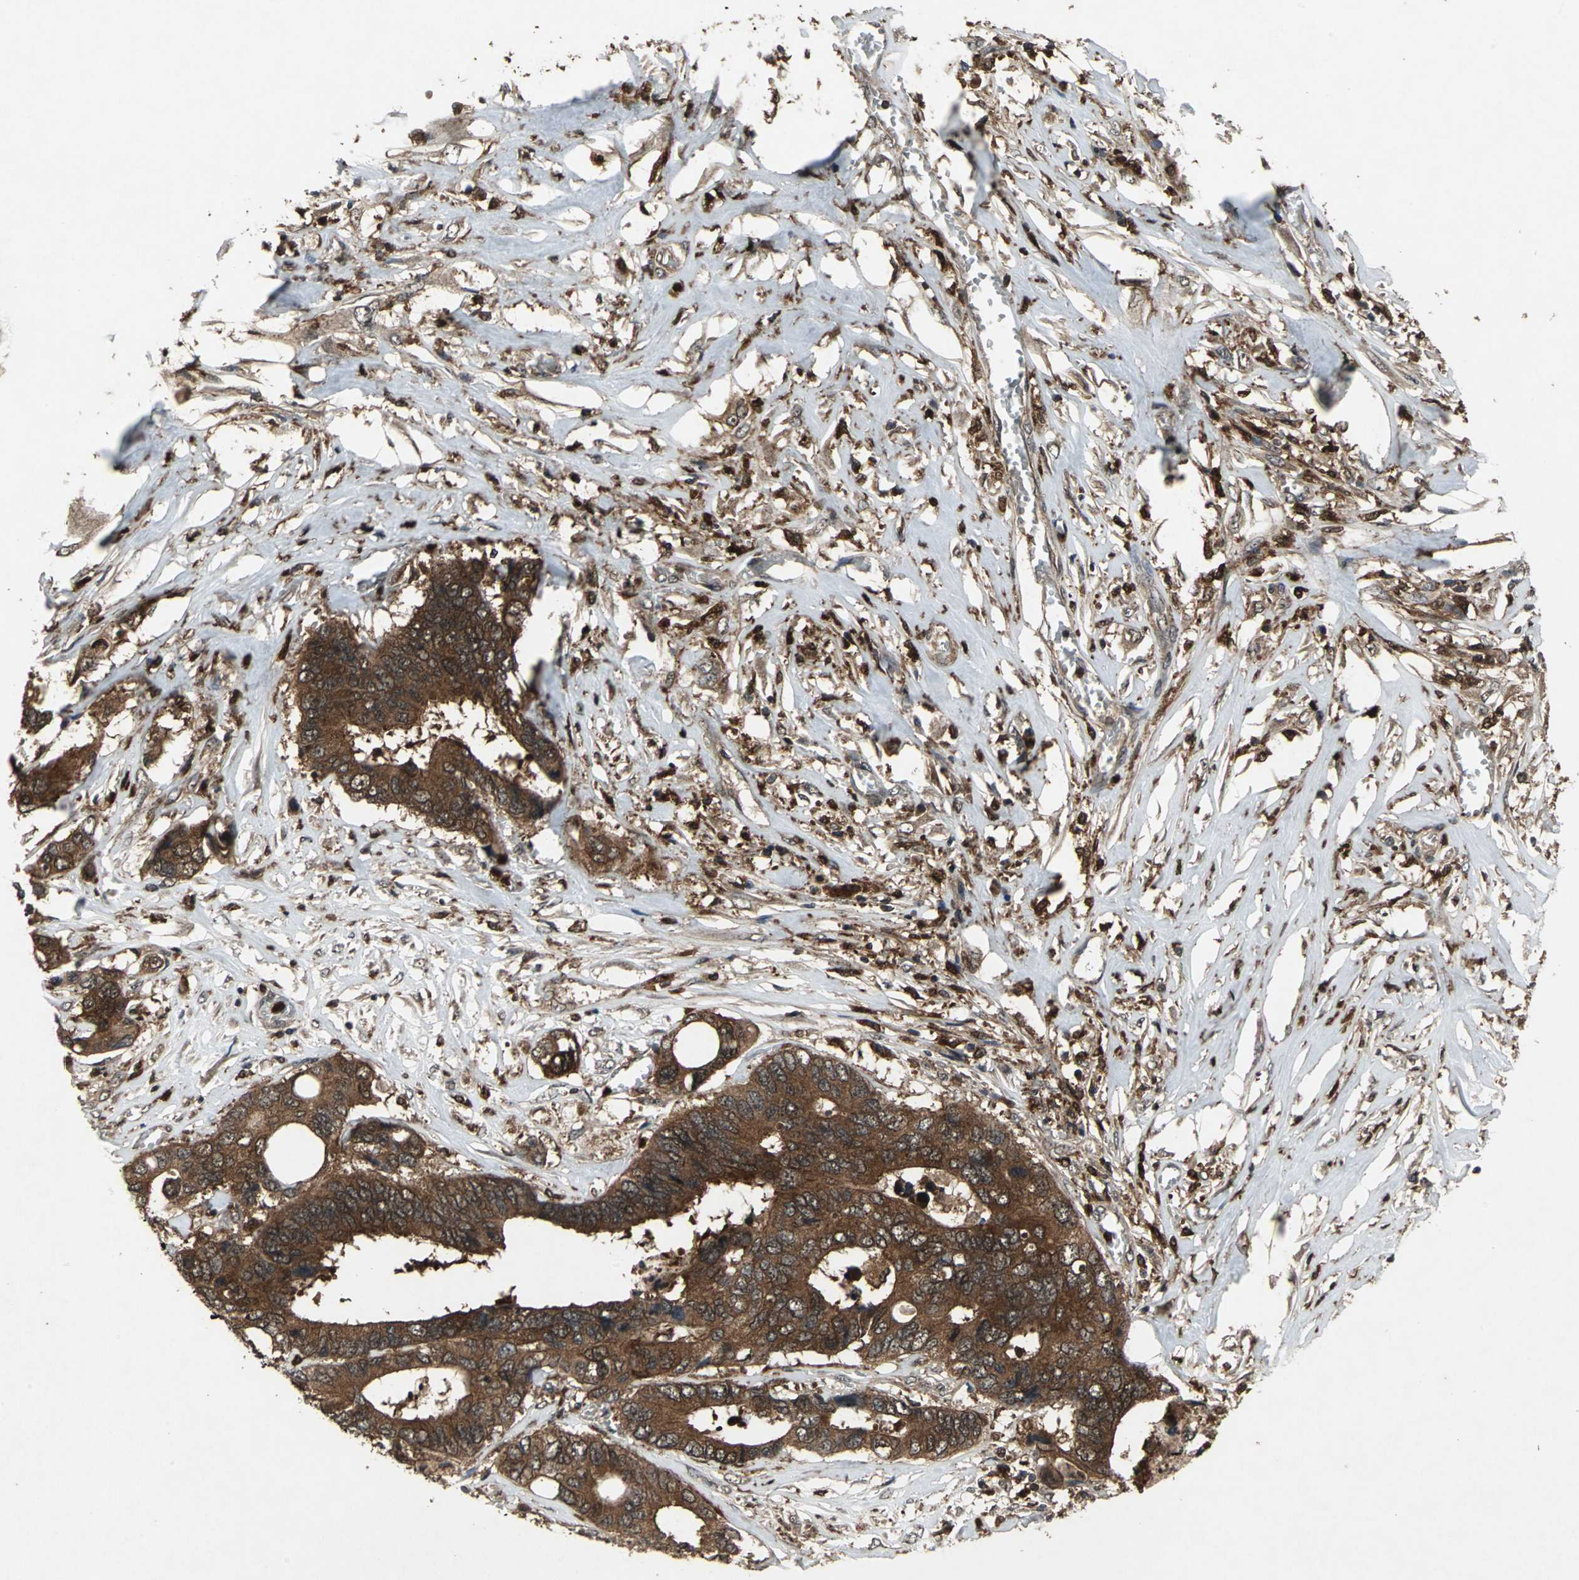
{"staining": {"intensity": "strong", "quantity": ">75%", "location": "cytoplasmic/membranous"}, "tissue": "colorectal cancer", "cell_type": "Tumor cells", "image_type": "cancer", "snomed": [{"axis": "morphology", "description": "Adenocarcinoma, NOS"}, {"axis": "topography", "description": "Rectum"}], "caption": "Adenocarcinoma (colorectal) was stained to show a protein in brown. There is high levels of strong cytoplasmic/membranous staining in approximately >75% of tumor cells.", "gene": "PYCARD", "patient": {"sex": "male", "age": 55}}